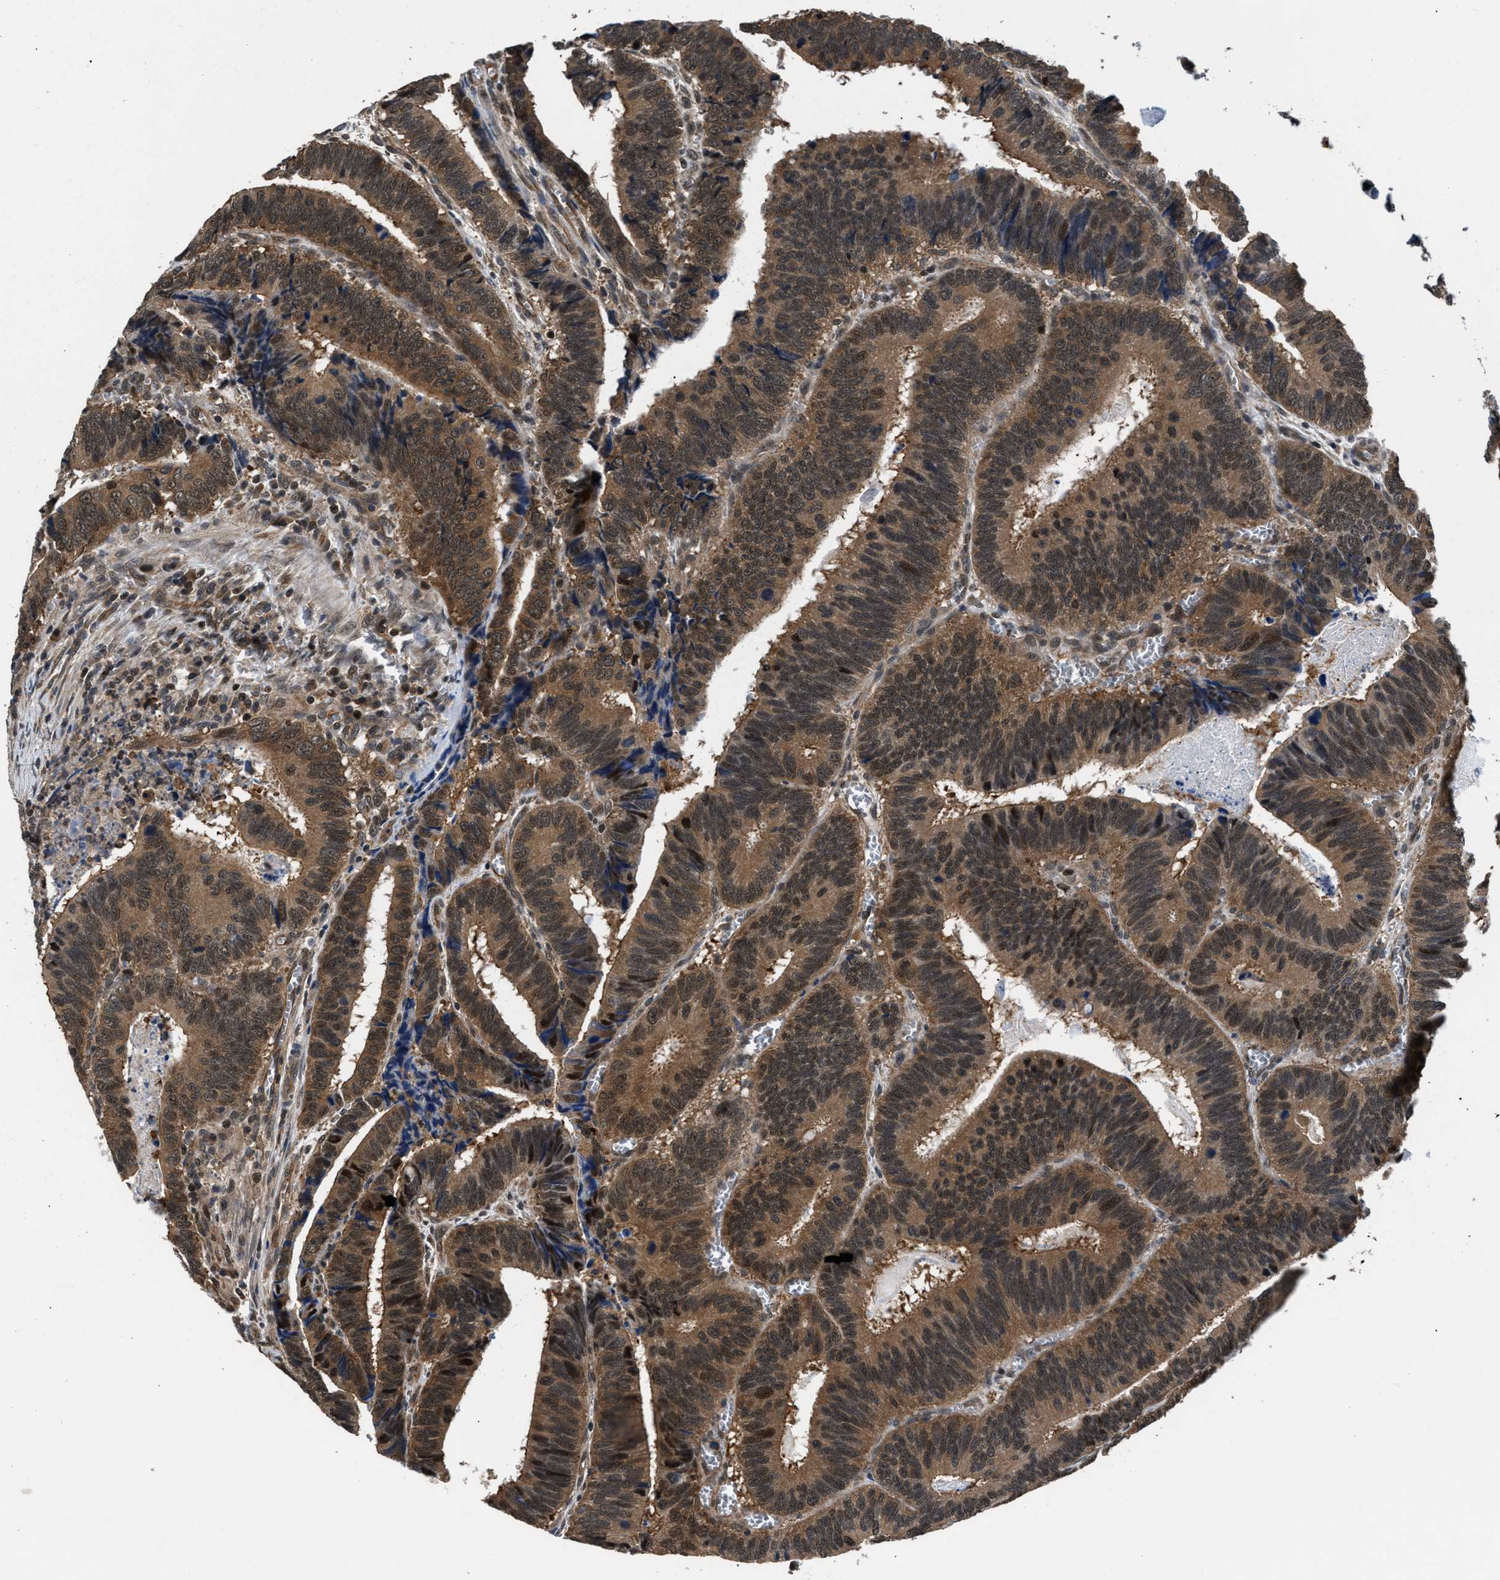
{"staining": {"intensity": "moderate", "quantity": ">75%", "location": "cytoplasmic/membranous,nuclear"}, "tissue": "colorectal cancer", "cell_type": "Tumor cells", "image_type": "cancer", "snomed": [{"axis": "morphology", "description": "Inflammation, NOS"}, {"axis": "morphology", "description": "Adenocarcinoma, NOS"}, {"axis": "topography", "description": "Colon"}], "caption": "Human colorectal cancer stained for a protein (brown) reveals moderate cytoplasmic/membranous and nuclear positive positivity in about >75% of tumor cells.", "gene": "RBM33", "patient": {"sex": "male", "age": 72}}